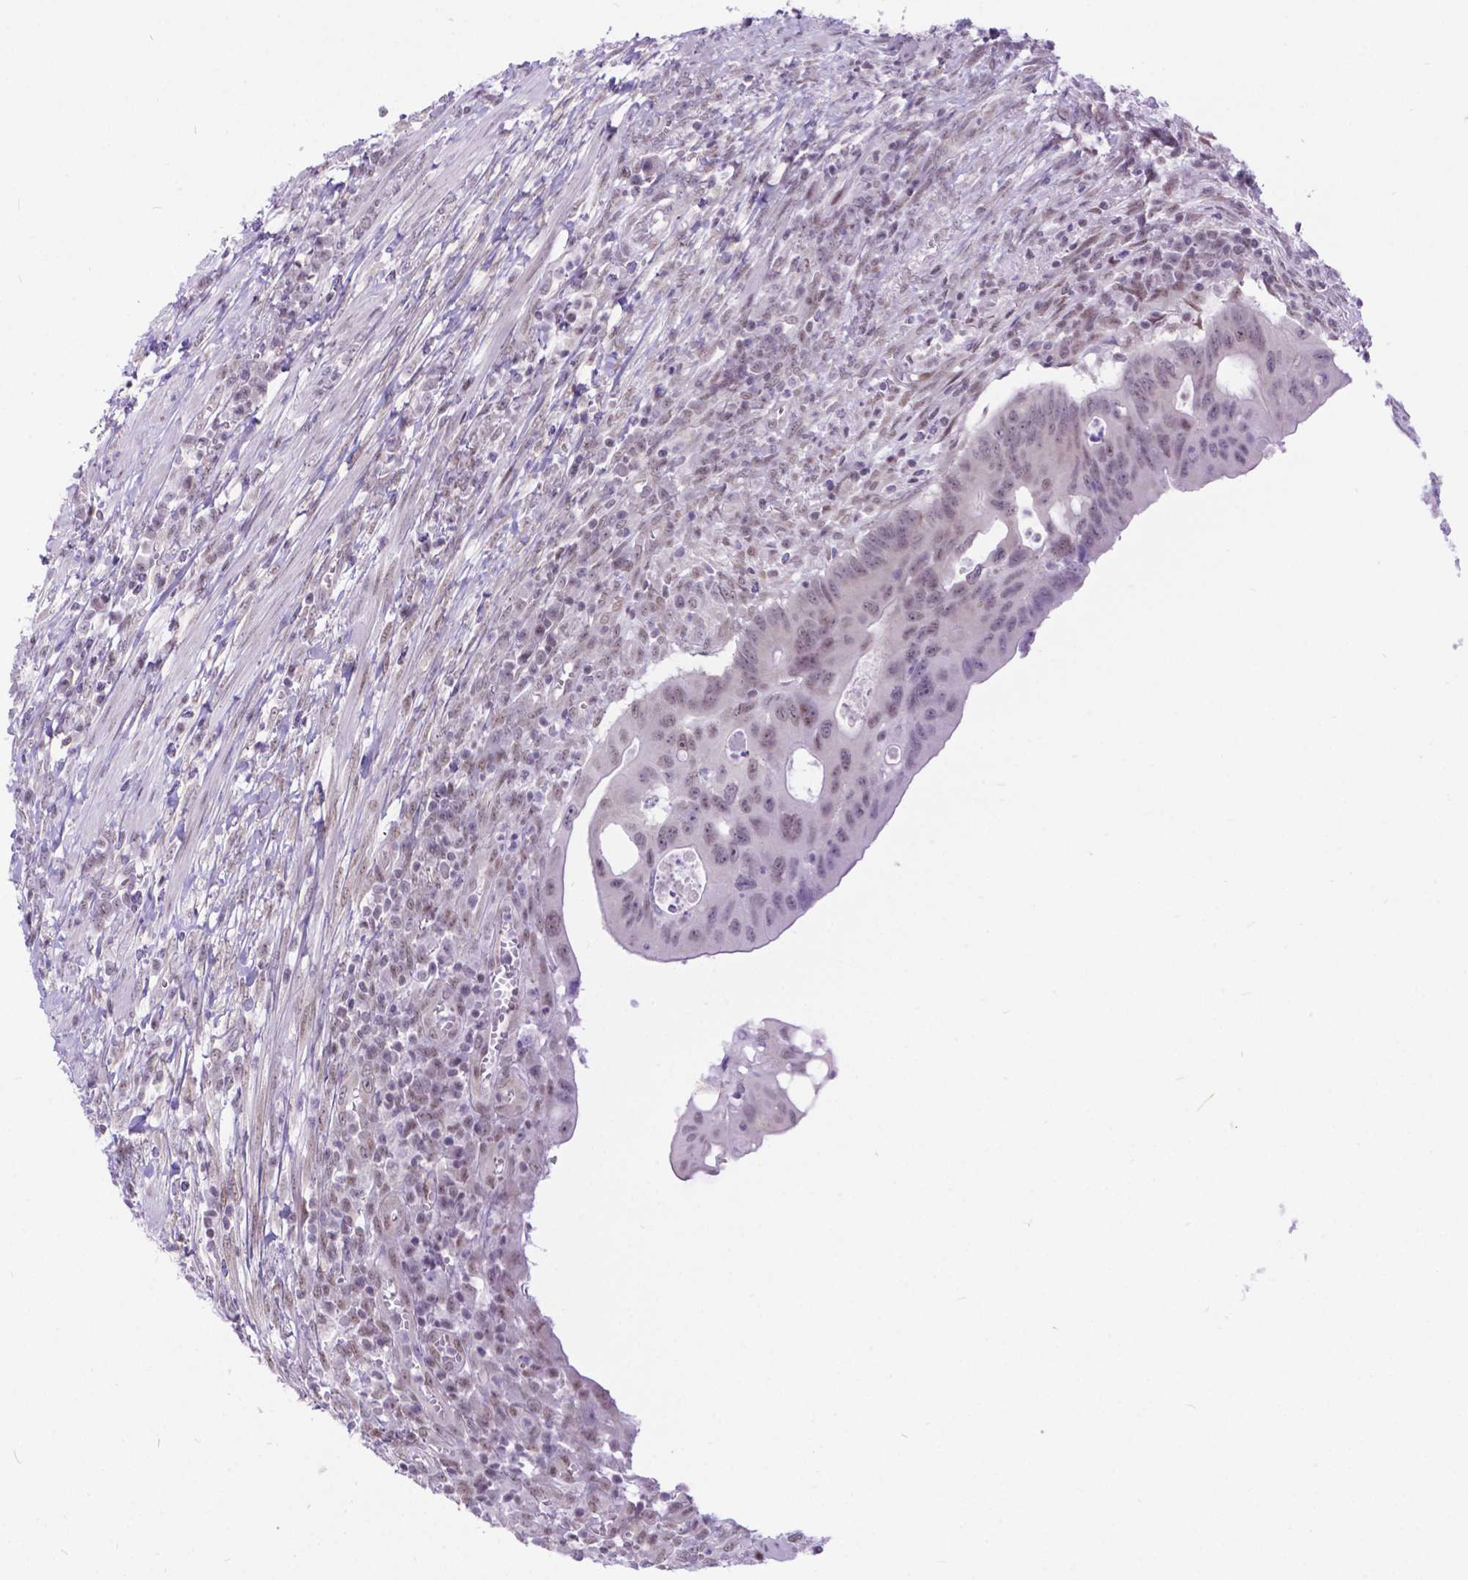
{"staining": {"intensity": "weak", "quantity": "<25%", "location": "nuclear"}, "tissue": "colorectal cancer", "cell_type": "Tumor cells", "image_type": "cancer", "snomed": [{"axis": "morphology", "description": "Adenocarcinoma, NOS"}, {"axis": "topography", "description": "Colon"}], "caption": "Immunohistochemistry of human adenocarcinoma (colorectal) demonstrates no expression in tumor cells.", "gene": "FAM124B", "patient": {"sex": "male", "age": 65}}